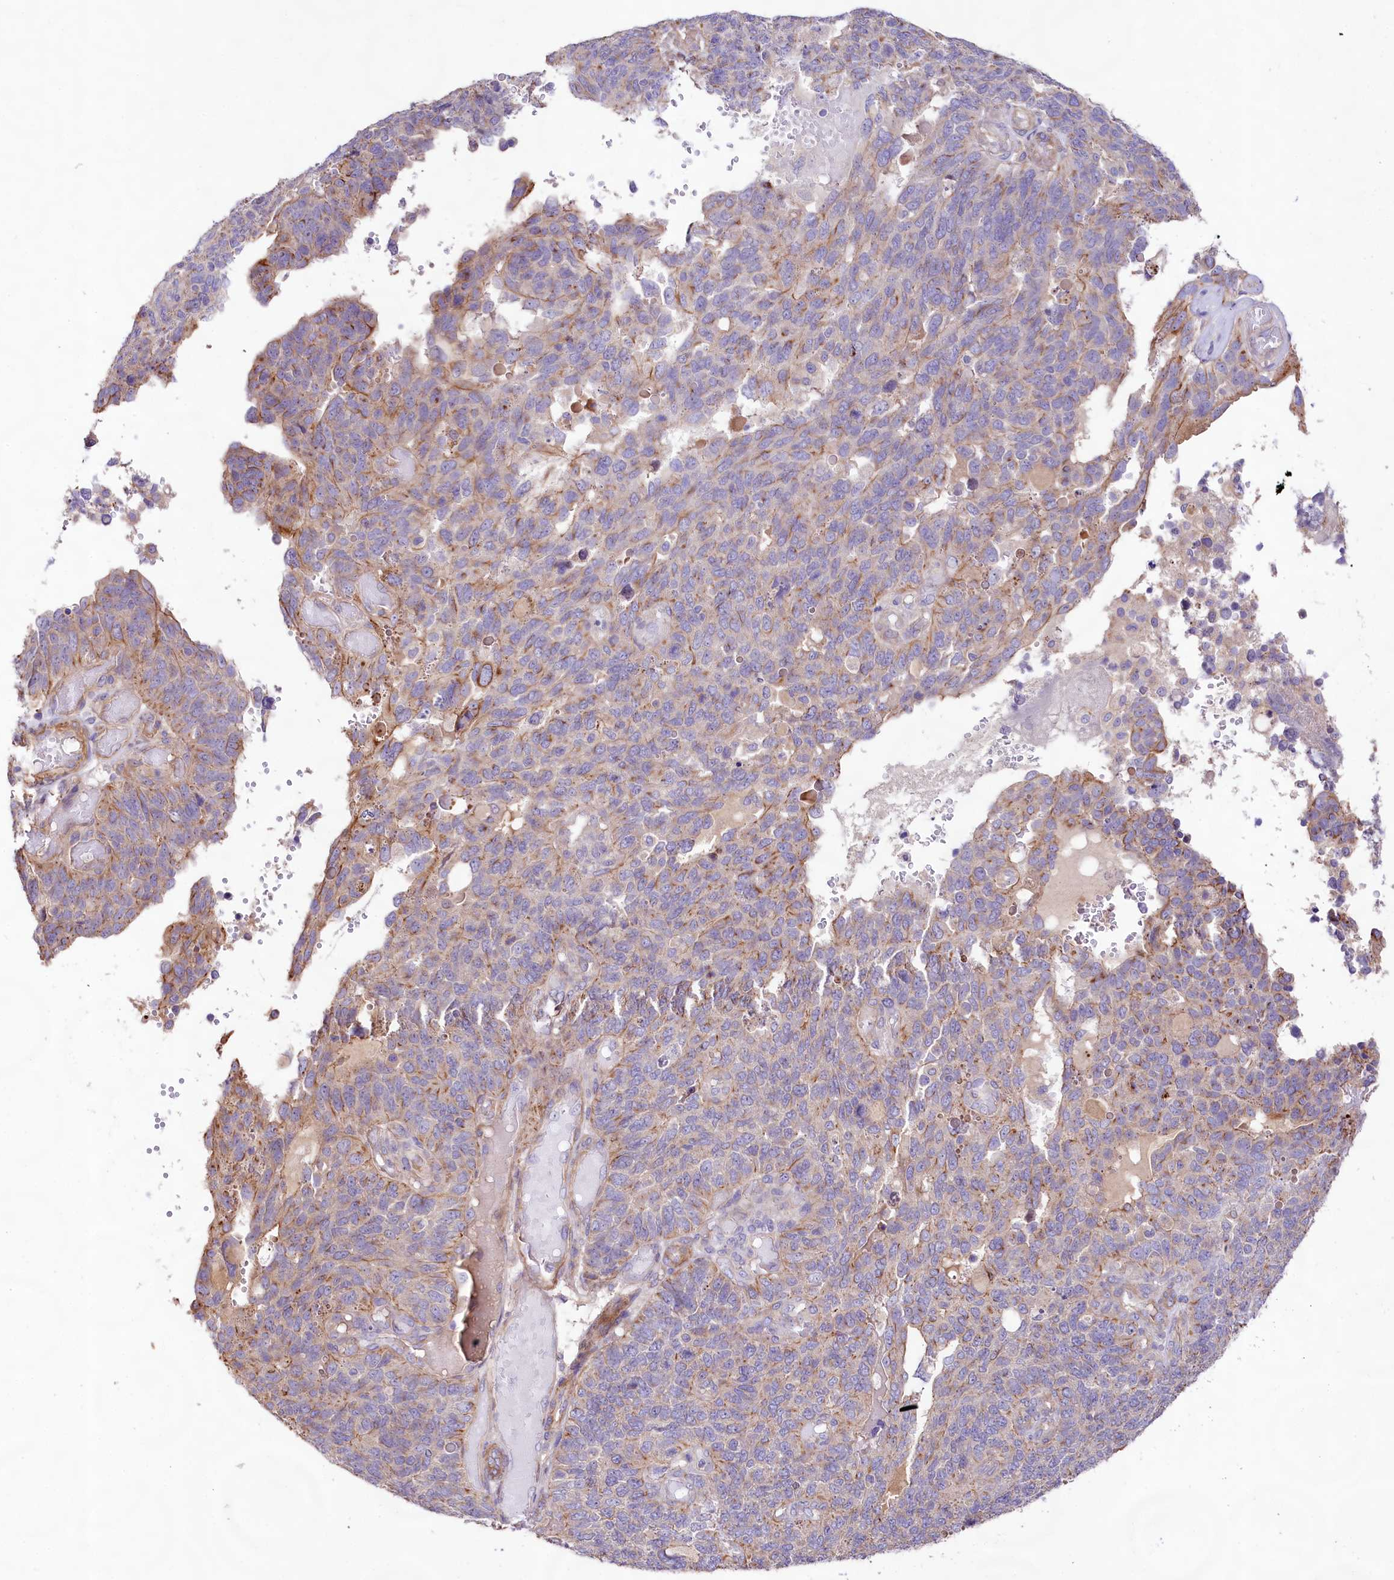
{"staining": {"intensity": "moderate", "quantity": "<25%", "location": "cytoplasmic/membranous"}, "tissue": "endometrial cancer", "cell_type": "Tumor cells", "image_type": "cancer", "snomed": [{"axis": "morphology", "description": "Adenocarcinoma, NOS"}, {"axis": "topography", "description": "Endometrium"}], "caption": "The image reveals a brown stain indicating the presence of a protein in the cytoplasmic/membranous of tumor cells in endometrial cancer.", "gene": "VPS11", "patient": {"sex": "female", "age": 66}}